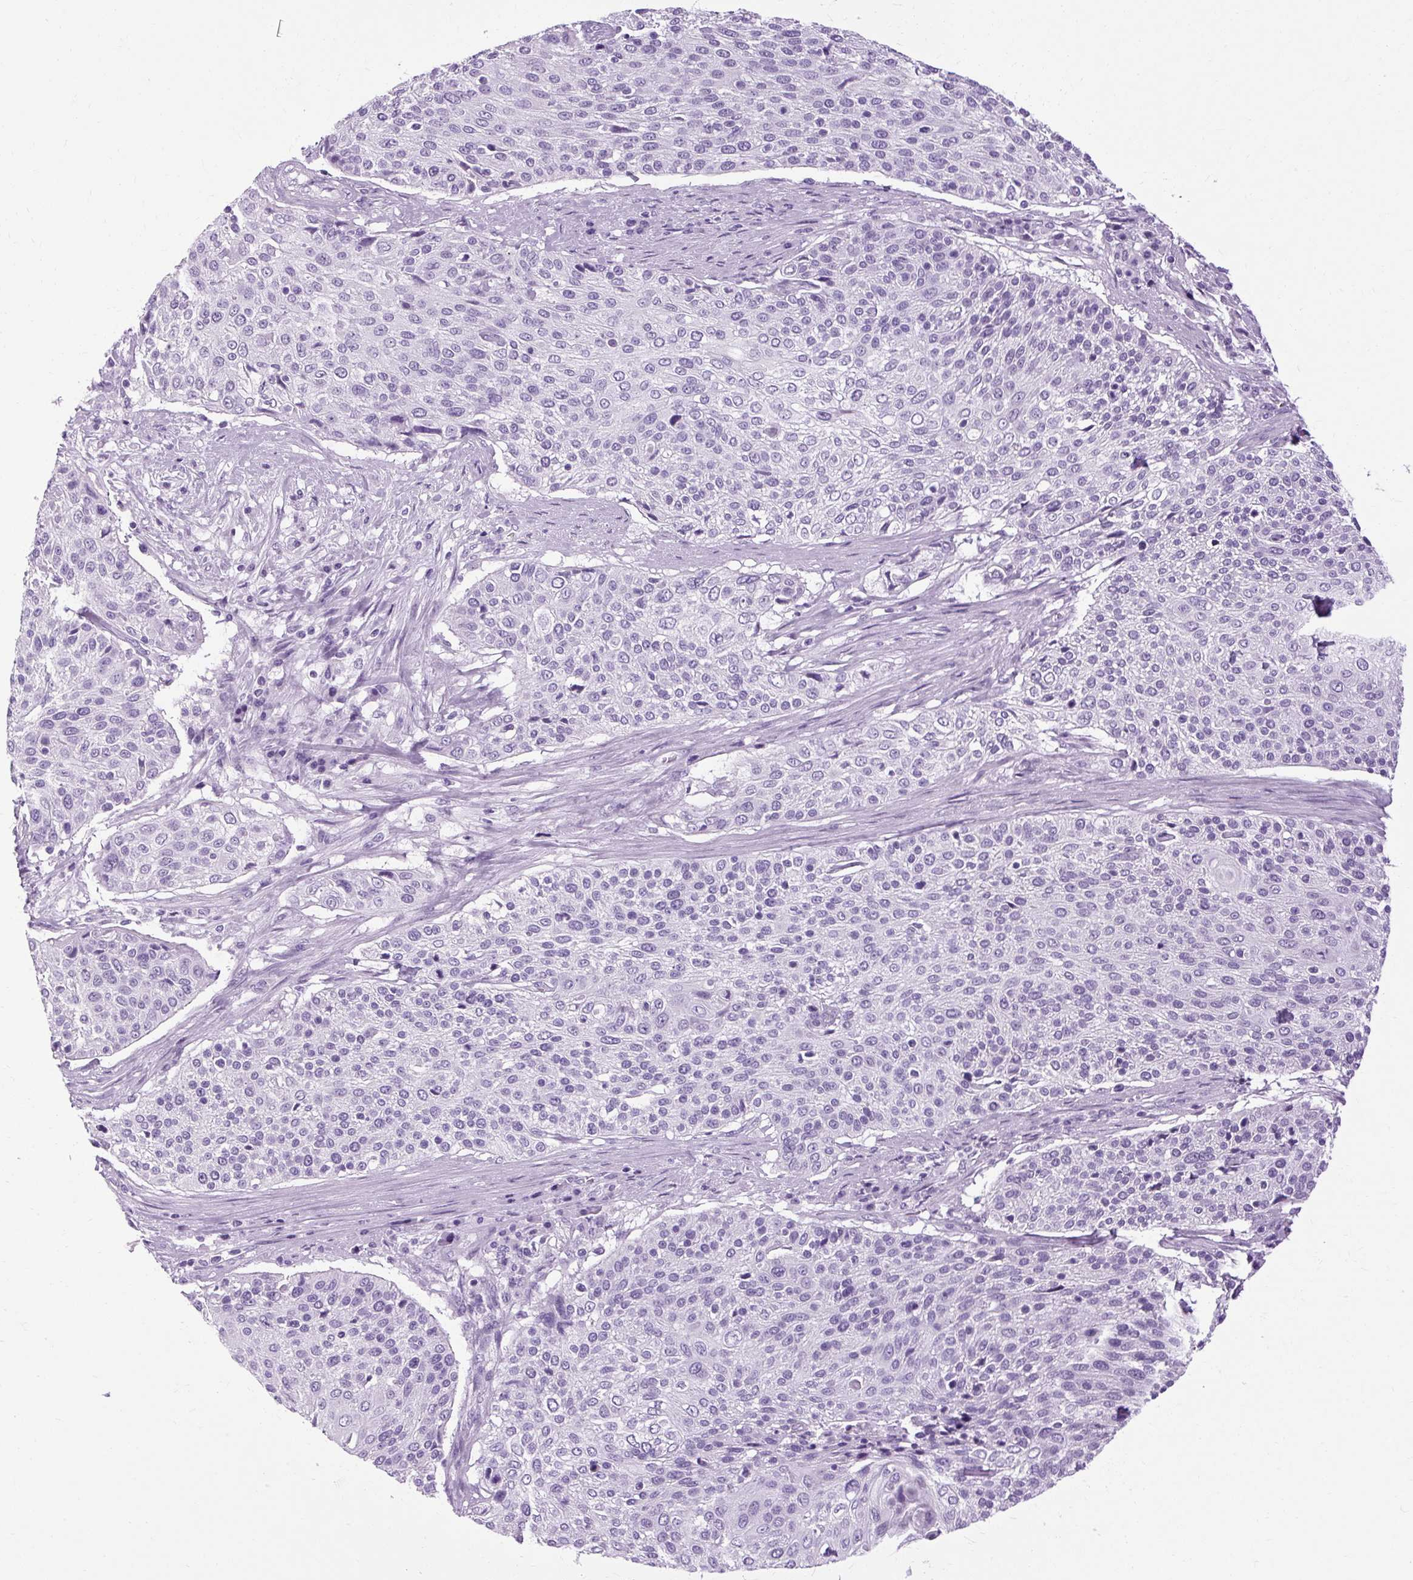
{"staining": {"intensity": "negative", "quantity": "none", "location": "none"}, "tissue": "cervical cancer", "cell_type": "Tumor cells", "image_type": "cancer", "snomed": [{"axis": "morphology", "description": "Squamous cell carcinoma, NOS"}, {"axis": "topography", "description": "Cervix"}], "caption": "A histopathology image of cervical cancer (squamous cell carcinoma) stained for a protein reveals no brown staining in tumor cells. Nuclei are stained in blue.", "gene": "B3GNT4", "patient": {"sex": "female", "age": 31}}